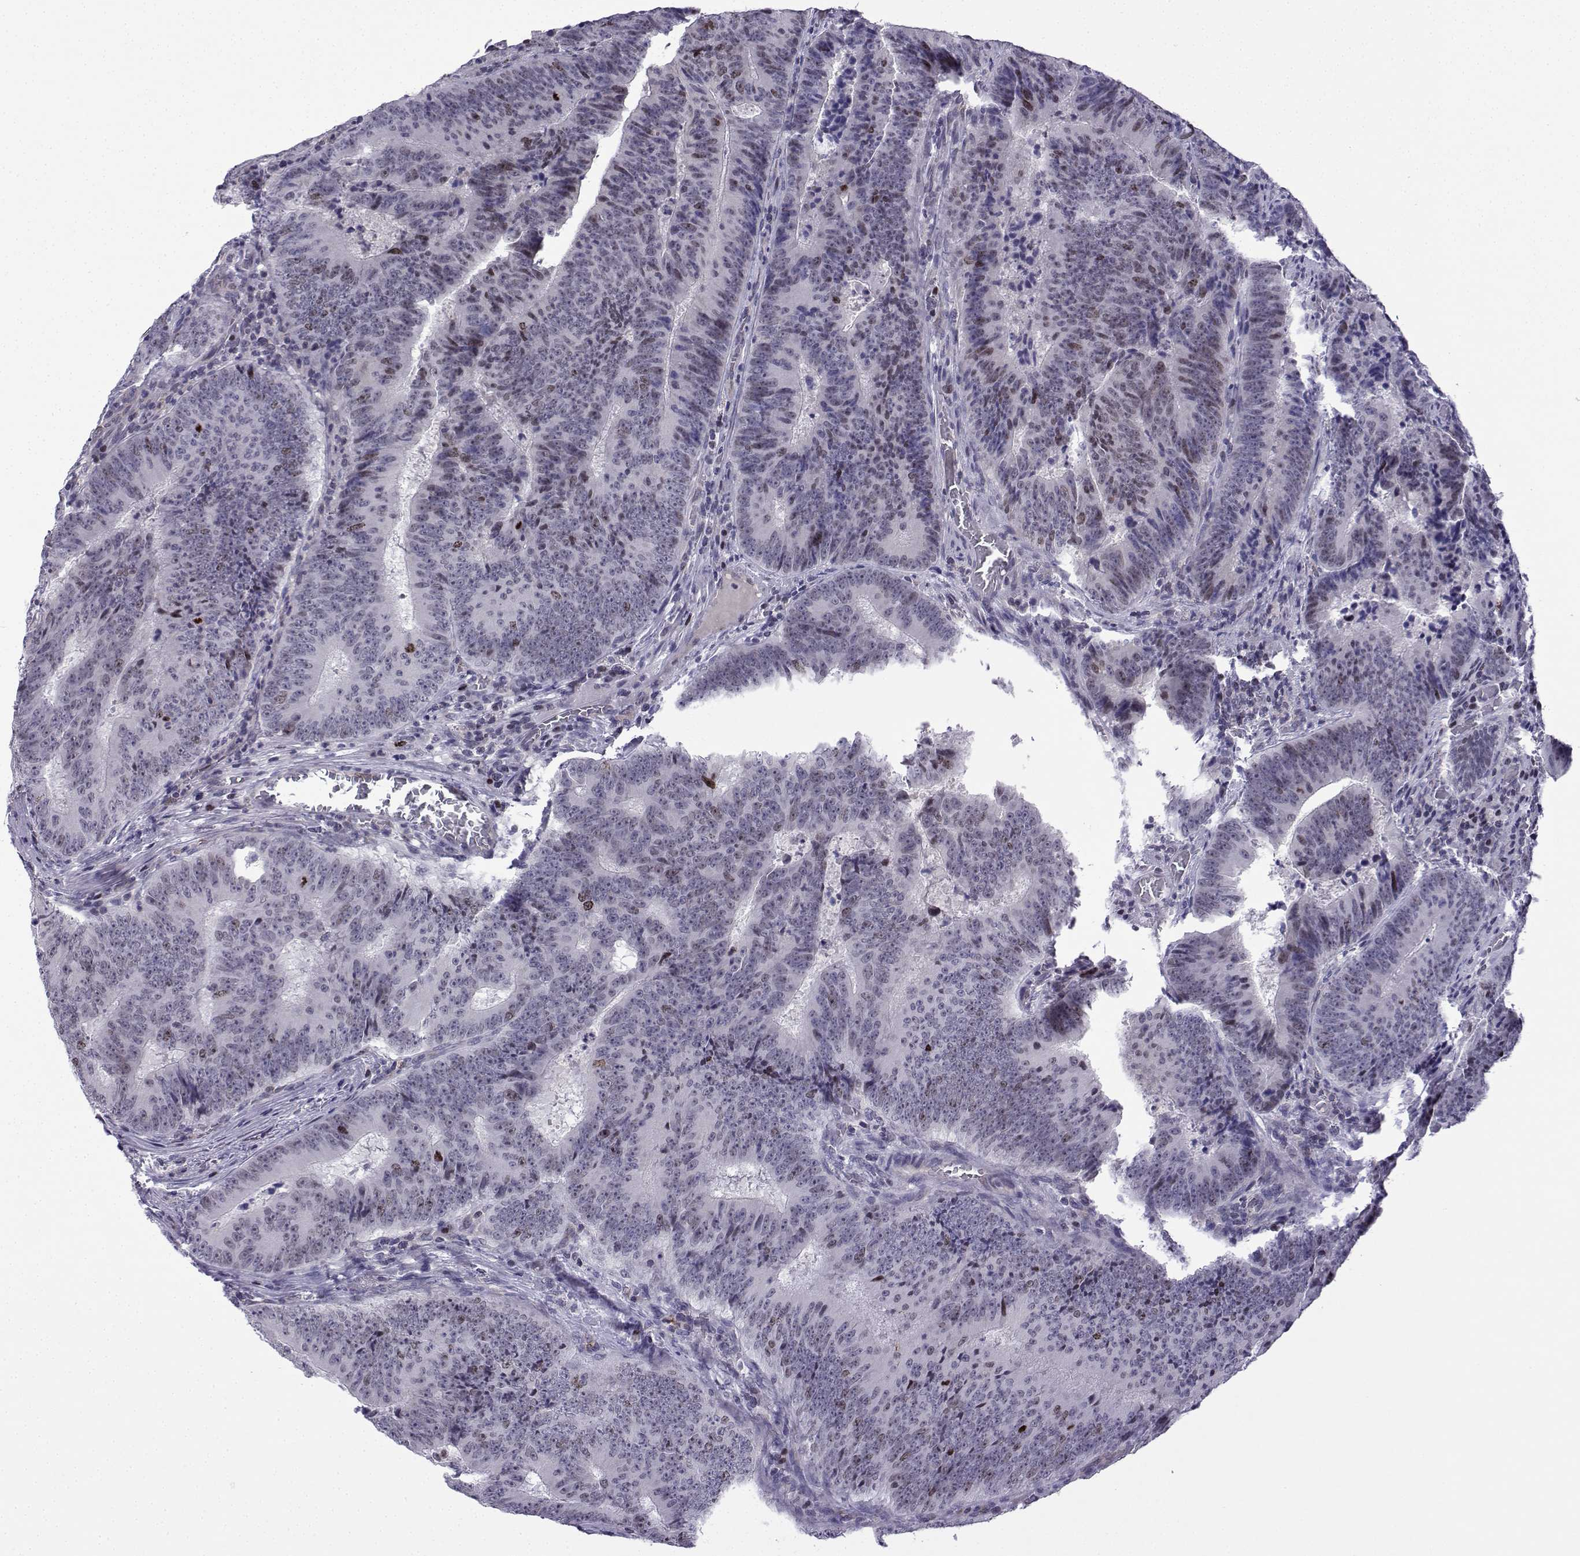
{"staining": {"intensity": "moderate", "quantity": "<25%", "location": "nuclear"}, "tissue": "colorectal cancer", "cell_type": "Tumor cells", "image_type": "cancer", "snomed": [{"axis": "morphology", "description": "Adenocarcinoma, NOS"}, {"axis": "topography", "description": "Colon"}], "caption": "Human adenocarcinoma (colorectal) stained for a protein (brown) reveals moderate nuclear positive expression in about <25% of tumor cells.", "gene": "INCENP", "patient": {"sex": "female", "age": 82}}